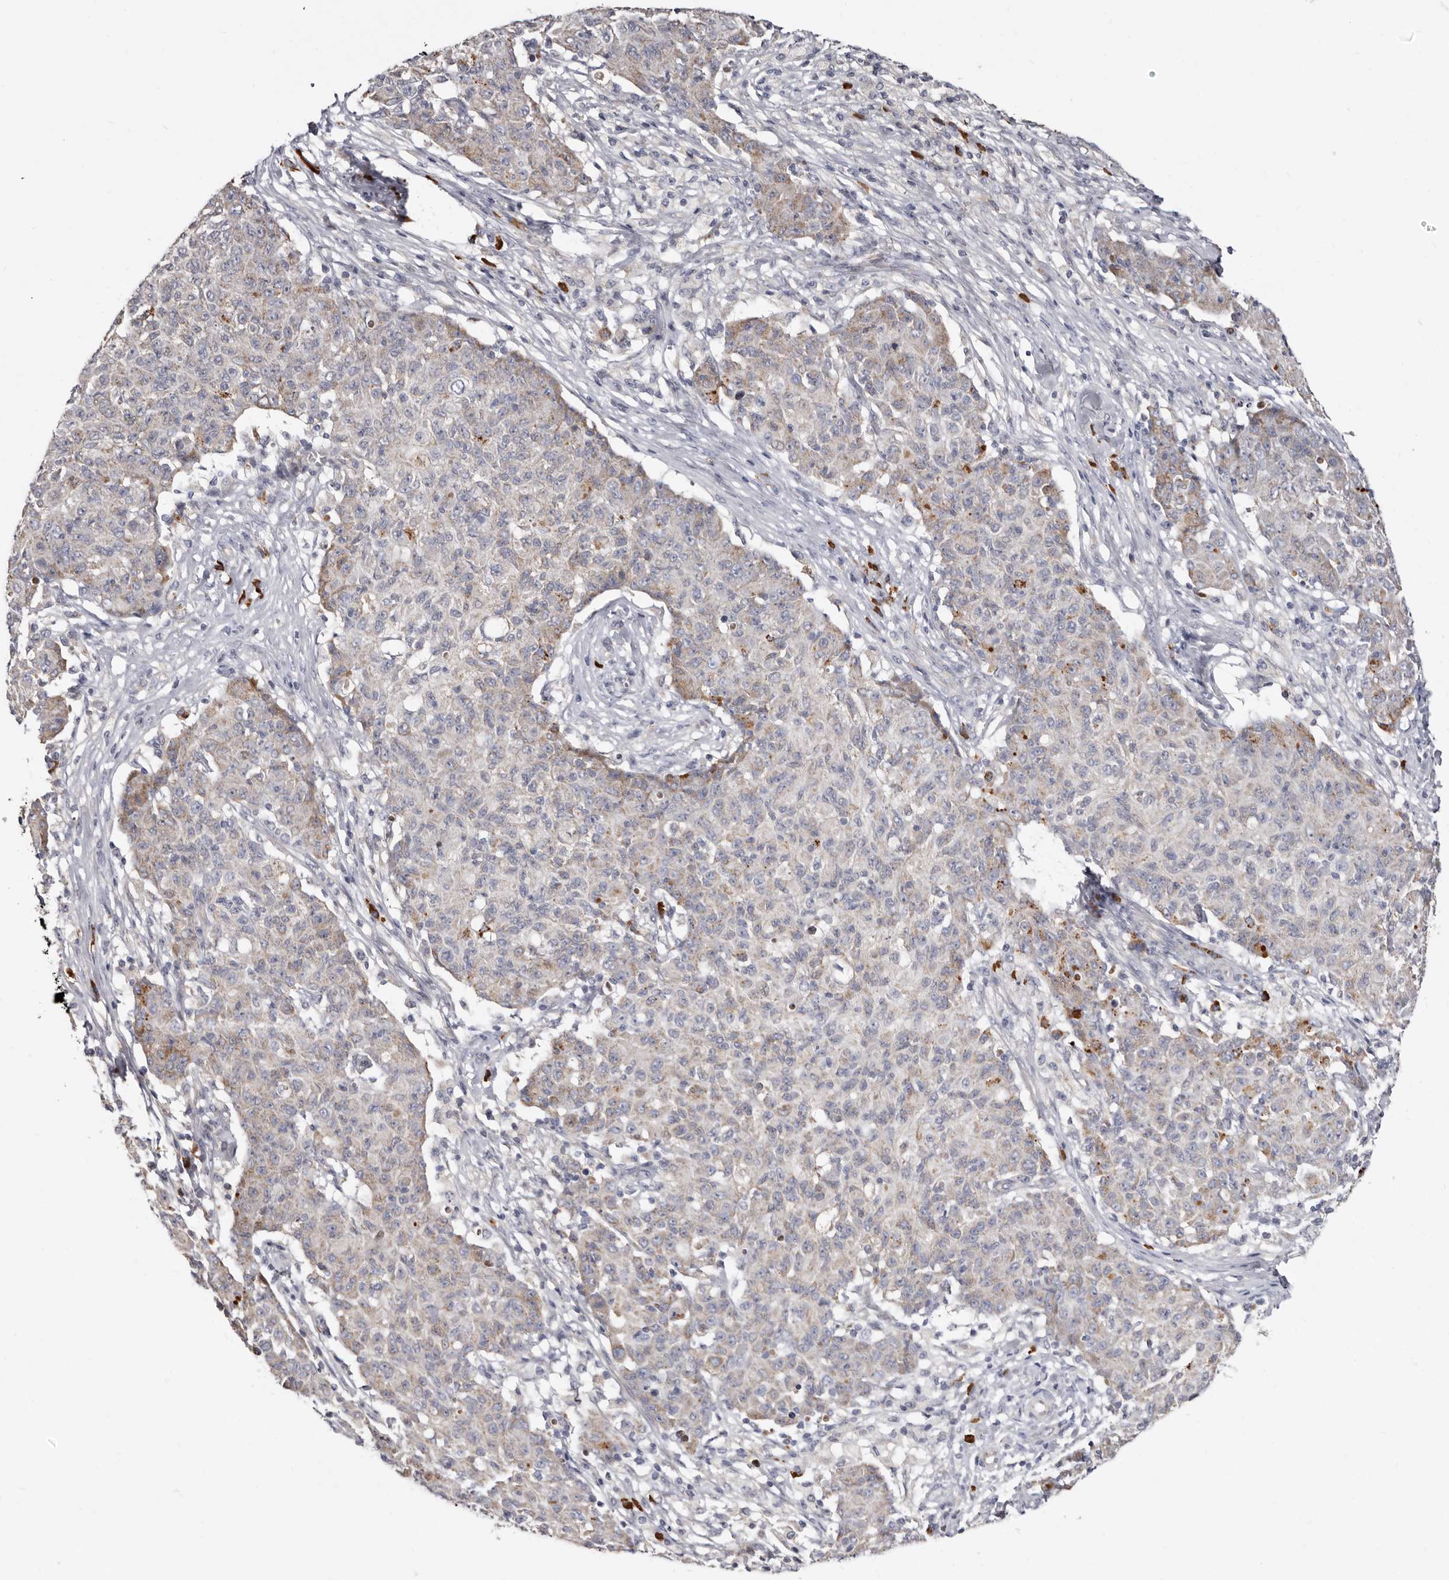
{"staining": {"intensity": "moderate", "quantity": "<25%", "location": "cytoplasmic/membranous"}, "tissue": "ovarian cancer", "cell_type": "Tumor cells", "image_type": "cancer", "snomed": [{"axis": "morphology", "description": "Carcinoma, endometroid"}, {"axis": "topography", "description": "Ovary"}], "caption": "Immunohistochemical staining of human ovarian endometroid carcinoma reveals low levels of moderate cytoplasmic/membranous staining in about <25% of tumor cells. (DAB (3,3'-diaminobenzidine) = brown stain, brightfield microscopy at high magnification).", "gene": "SPTA1", "patient": {"sex": "female", "age": 42}}